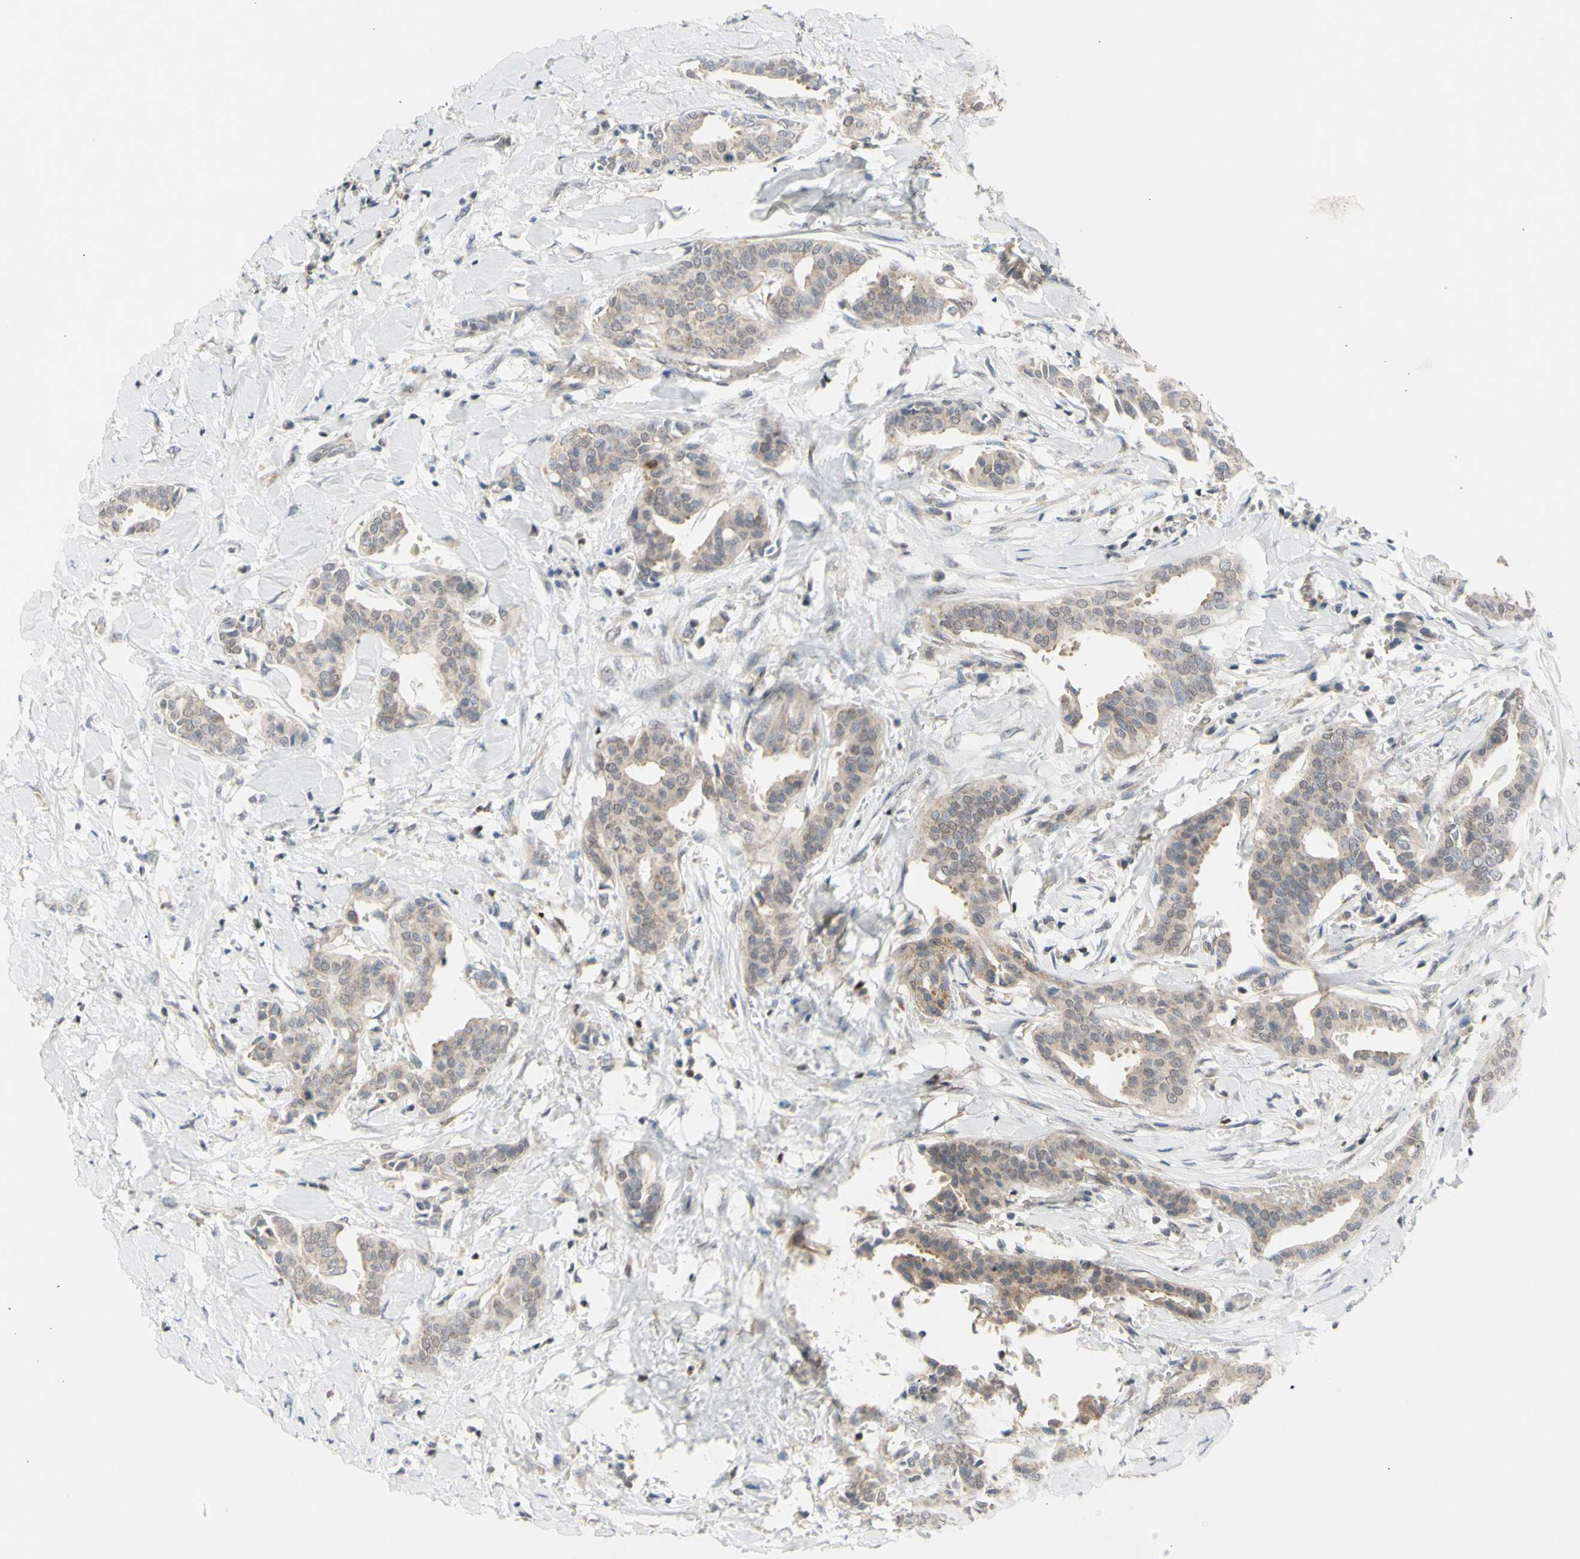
{"staining": {"intensity": "weak", "quantity": ">75%", "location": "cytoplasmic/membranous"}, "tissue": "head and neck cancer", "cell_type": "Tumor cells", "image_type": "cancer", "snomed": [{"axis": "morphology", "description": "Adenocarcinoma, NOS"}, {"axis": "topography", "description": "Salivary gland"}, {"axis": "topography", "description": "Head-Neck"}], "caption": "Immunohistochemistry (IHC) photomicrograph of neoplastic tissue: adenocarcinoma (head and neck) stained using immunohistochemistry (IHC) reveals low levels of weak protein expression localized specifically in the cytoplasmic/membranous of tumor cells, appearing as a cytoplasmic/membranous brown color.", "gene": "NLRP1", "patient": {"sex": "female", "age": 59}}